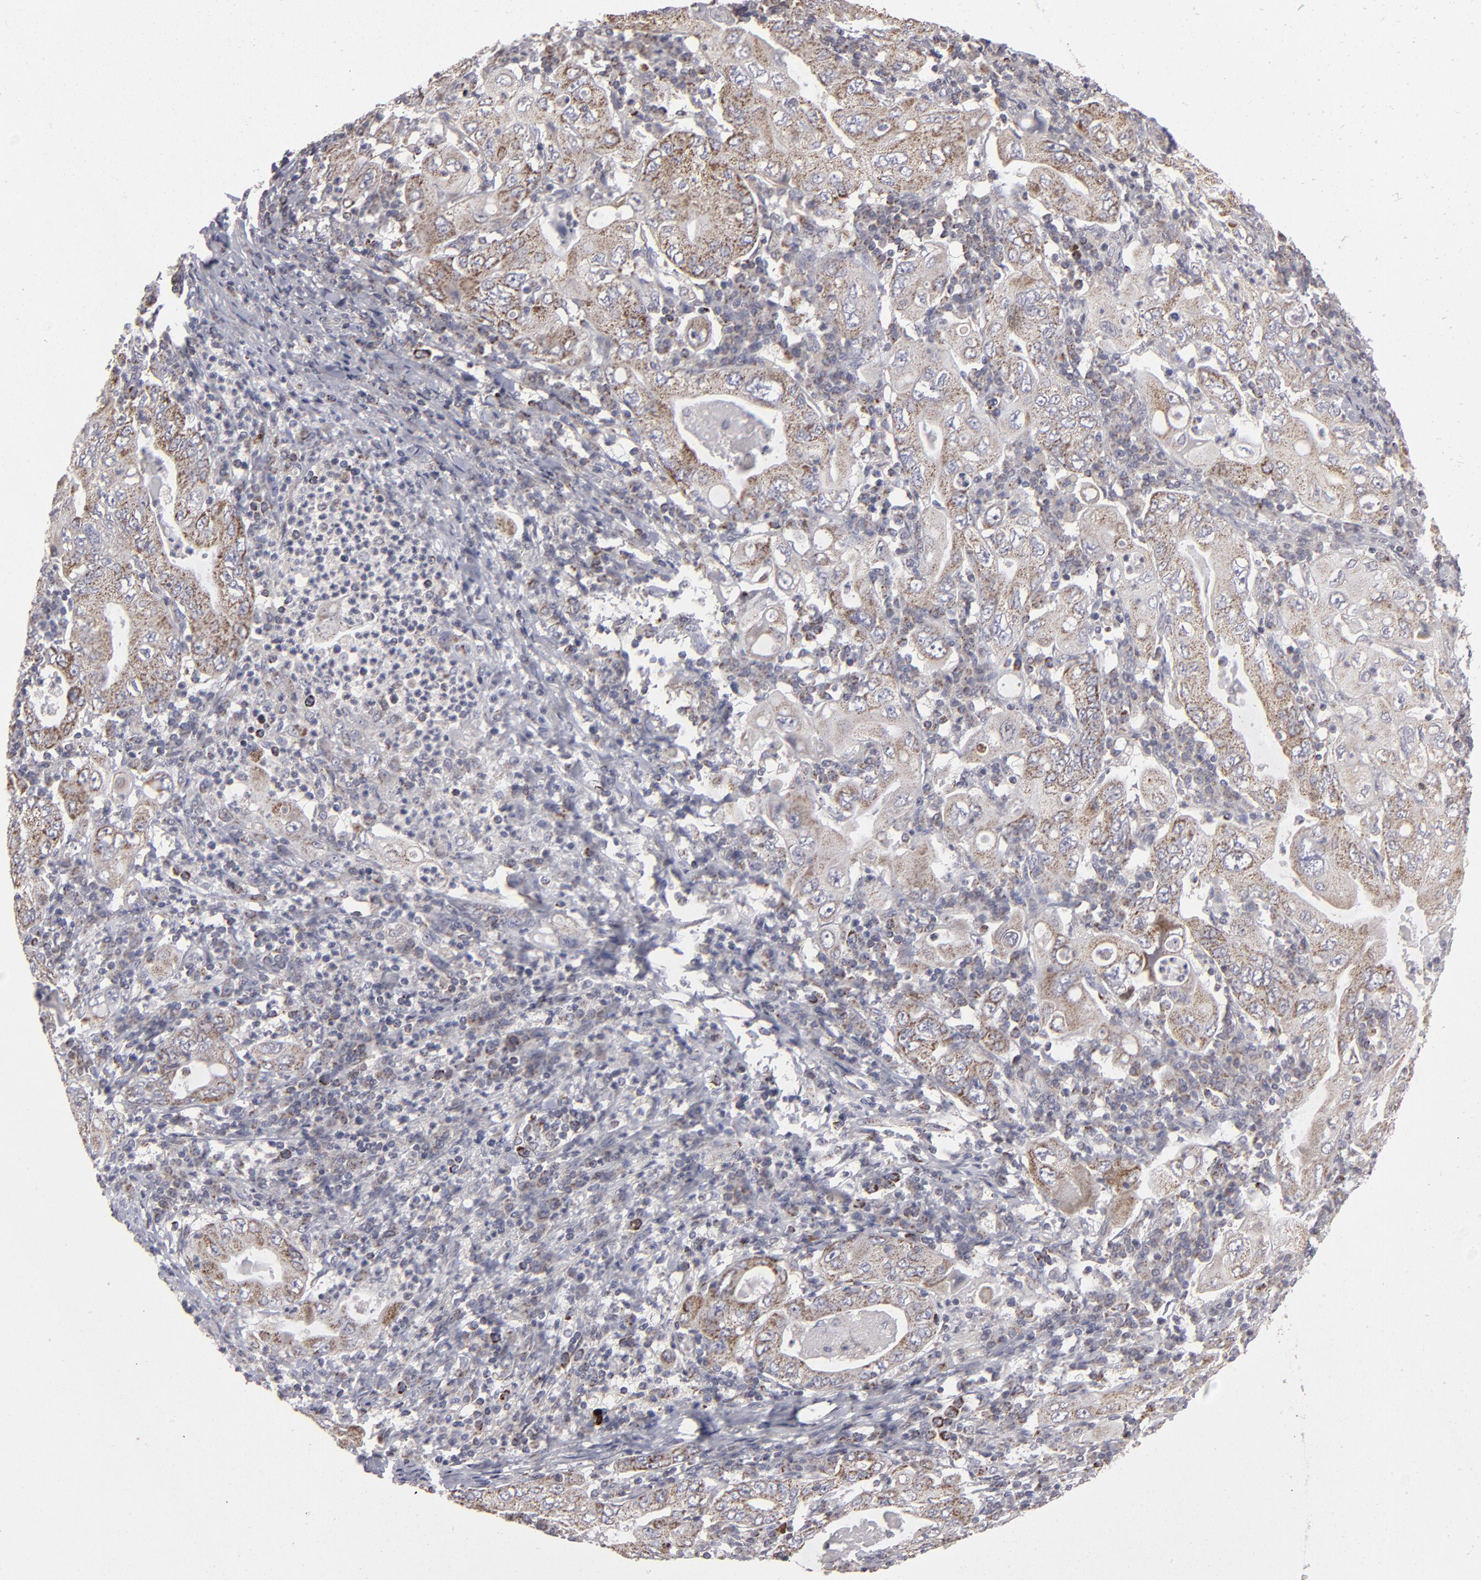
{"staining": {"intensity": "moderate", "quantity": "25%-75%", "location": "cytoplasmic/membranous"}, "tissue": "stomach cancer", "cell_type": "Tumor cells", "image_type": "cancer", "snomed": [{"axis": "morphology", "description": "Normal tissue, NOS"}, {"axis": "morphology", "description": "Adenocarcinoma, NOS"}, {"axis": "topography", "description": "Esophagus"}, {"axis": "topography", "description": "Stomach, upper"}, {"axis": "topography", "description": "Peripheral nerve tissue"}], "caption": "IHC (DAB (3,3'-diaminobenzidine)) staining of stomach adenocarcinoma demonstrates moderate cytoplasmic/membranous protein staining in approximately 25%-75% of tumor cells.", "gene": "MYOM2", "patient": {"sex": "male", "age": 62}}